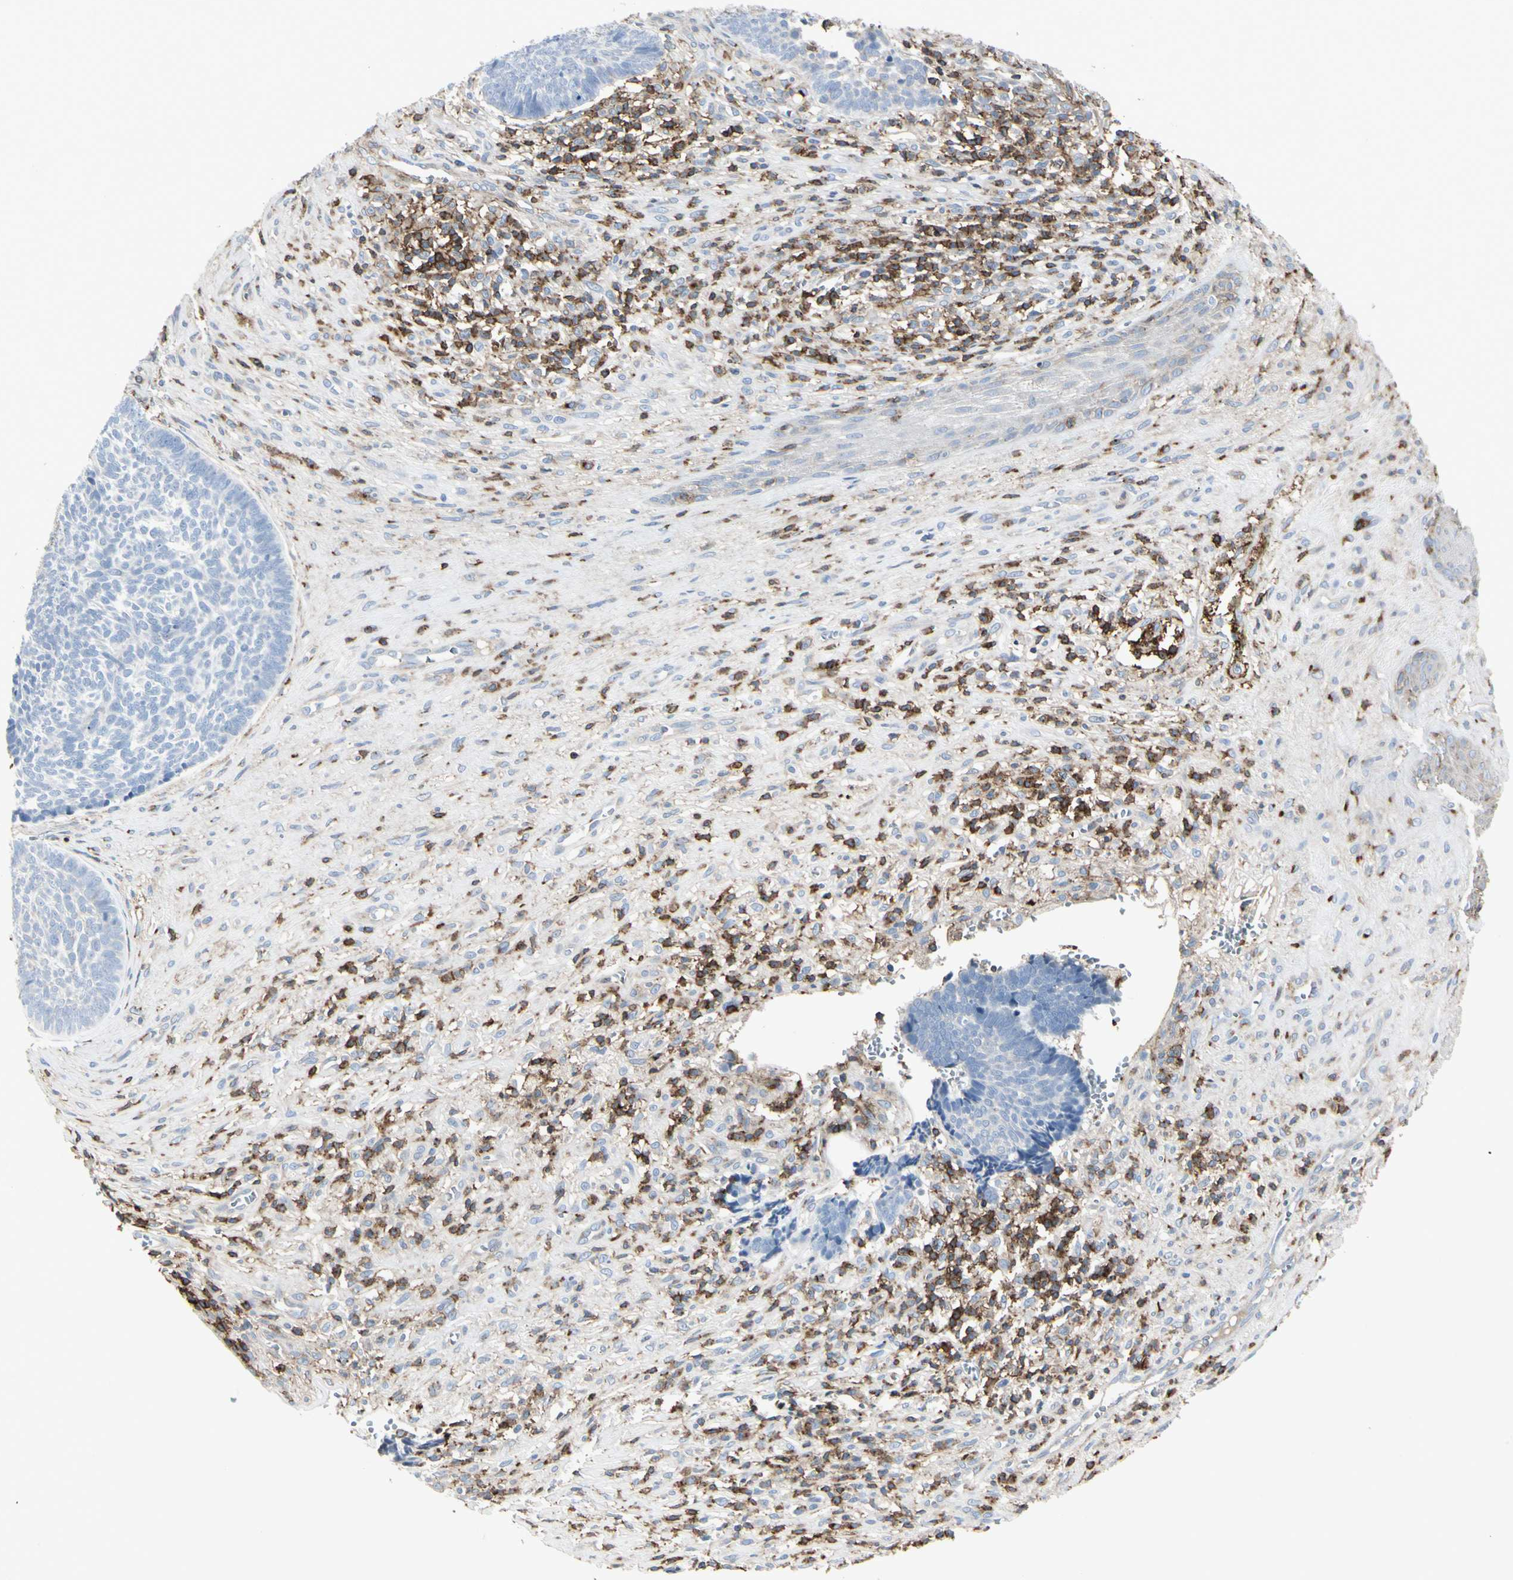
{"staining": {"intensity": "negative", "quantity": "none", "location": "none"}, "tissue": "skin cancer", "cell_type": "Tumor cells", "image_type": "cancer", "snomed": [{"axis": "morphology", "description": "Basal cell carcinoma"}, {"axis": "topography", "description": "Skin"}], "caption": "The image demonstrates no significant staining in tumor cells of skin cancer. (DAB (3,3'-diaminobenzidine) IHC visualized using brightfield microscopy, high magnification).", "gene": "CLEC2B", "patient": {"sex": "male", "age": 84}}